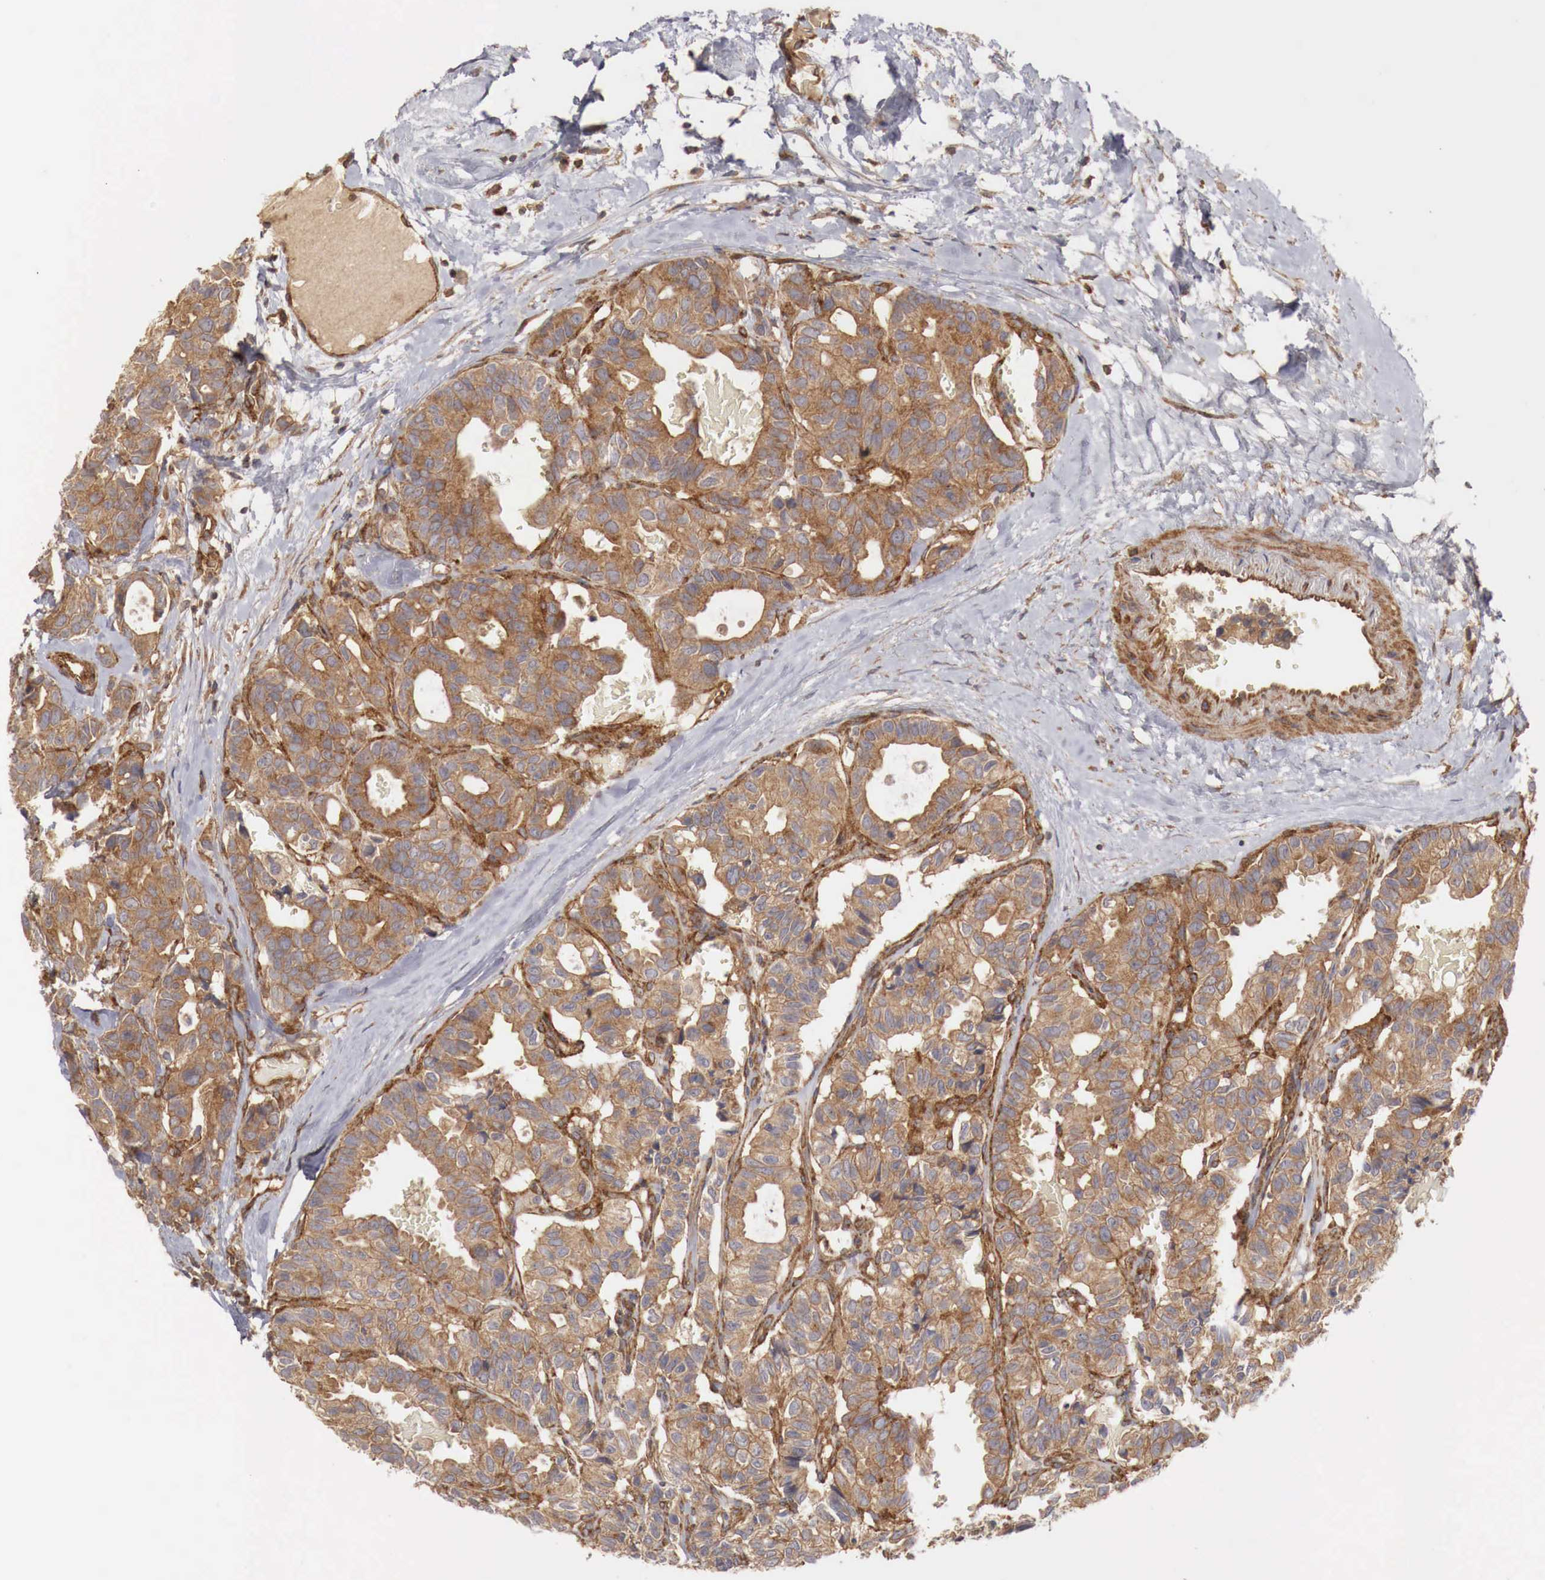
{"staining": {"intensity": "moderate", "quantity": ">75%", "location": "cytoplasmic/membranous"}, "tissue": "breast cancer", "cell_type": "Tumor cells", "image_type": "cancer", "snomed": [{"axis": "morphology", "description": "Duct carcinoma"}, {"axis": "topography", "description": "Breast"}], "caption": "Breast cancer (infiltrating ductal carcinoma) stained with immunohistochemistry (IHC) displays moderate cytoplasmic/membranous expression in approximately >75% of tumor cells.", "gene": "ARMCX4", "patient": {"sex": "female", "age": 69}}